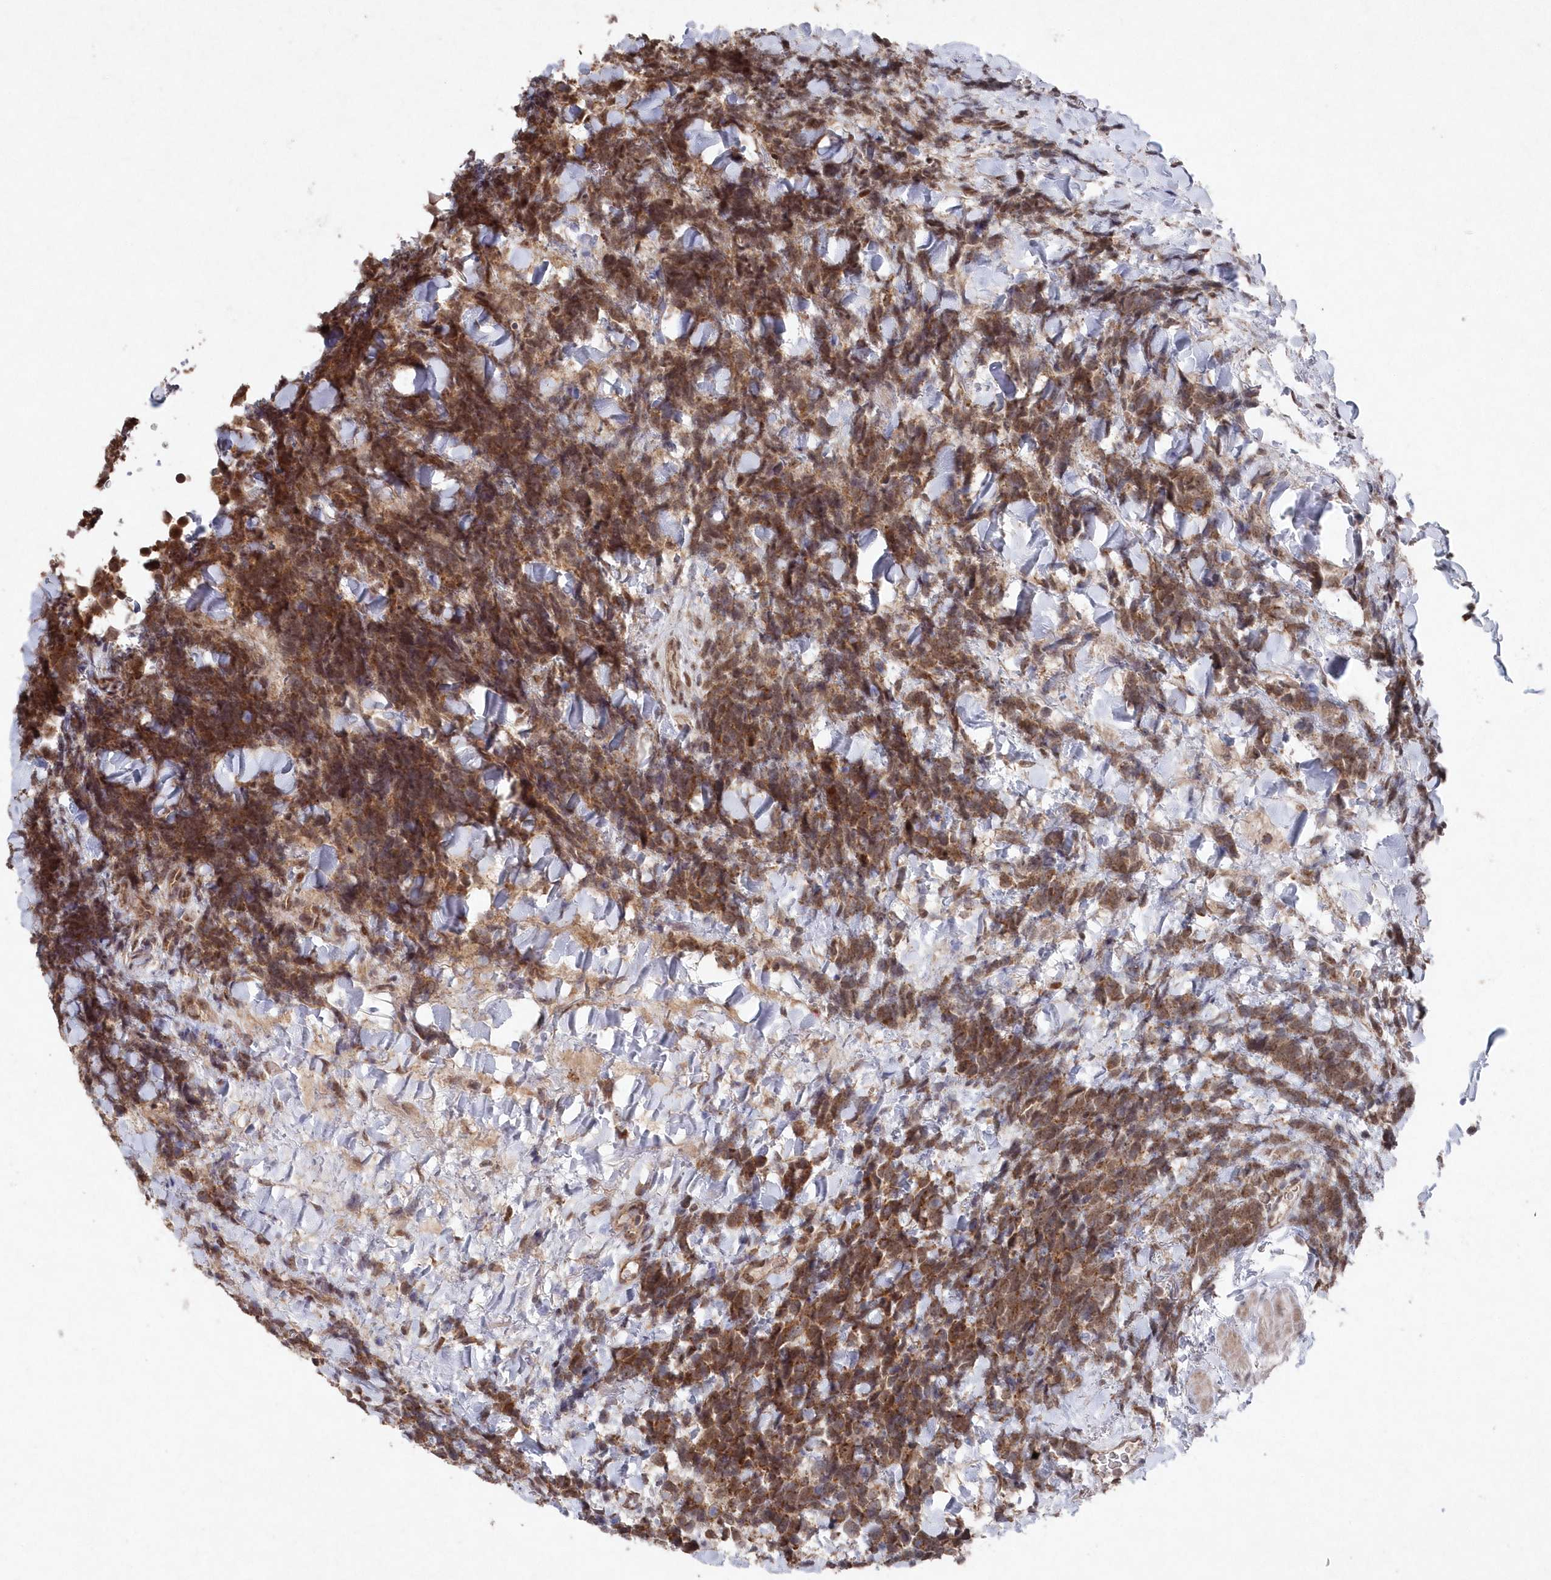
{"staining": {"intensity": "moderate", "quantity": ">75%", "location": "cytoplasmic/membranous,nuclear"}, "tissue": "urothelial cancer", "cell_type": "Tumor cells", "image_type": "cancer", "snomed": [{"axis": "morphology", "description": "Urothelial carcinoma, High grade"}, {"axis": "topography", "description": "Urinary bladder"}], "caption": "High-power microscopy captured an IHC micrograph of high-grade urothelial carcinoma, revealing moderate cytoplasmic/membranous and nuclear positivity in approximately >75% of tumor cells. (Stains: DAB (3,3'-diaminobenzidine) in brown, nuclei in blue, Microscopy: brightfield microscopy at high magnification).", "gene": "VSIG2", "patient": {"sex": "female", "age": 82}}